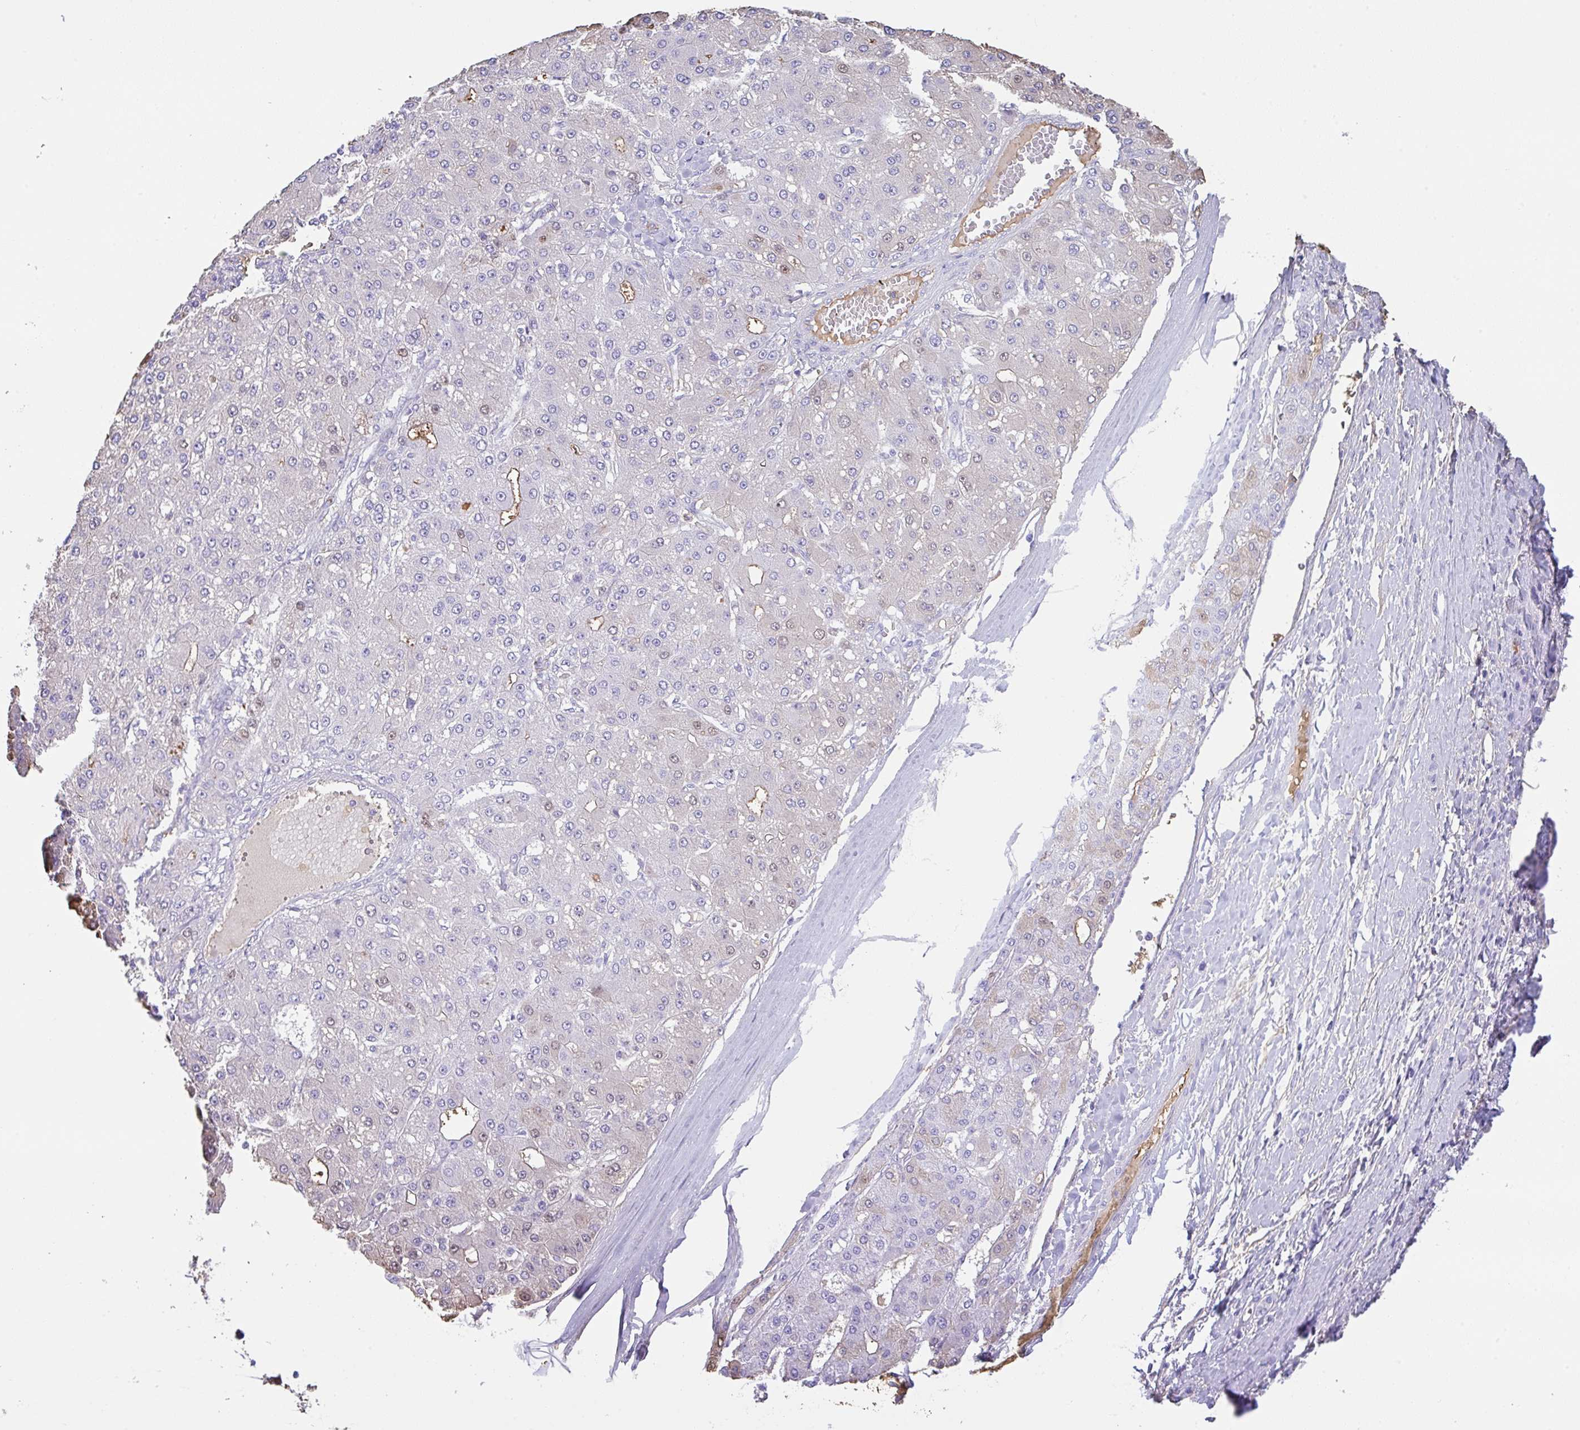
{"staining": {"intensity": "negative", "quantity": "none", "location": "none"}, "tissue": "liver cancer", "cell_type": "Tumor cells", "image_type": "cancer", "snomed": [{"axis": "morphology", "description": "Carcinoma, Hepatocellular, NOS"}, {"axis": "topography", "description": "Liver"}], "caption": "DAB (3,3'-diaminobenzidine) immunohistochemical staining of hepatocellular carcinoma (liver) demonstrates no significant staining in tumor cells. (Immunohistochemistry, brightfield microscopy, high magnification).", "gene": "HOXC12", "patient": {"sex": "male", "age": 67}}